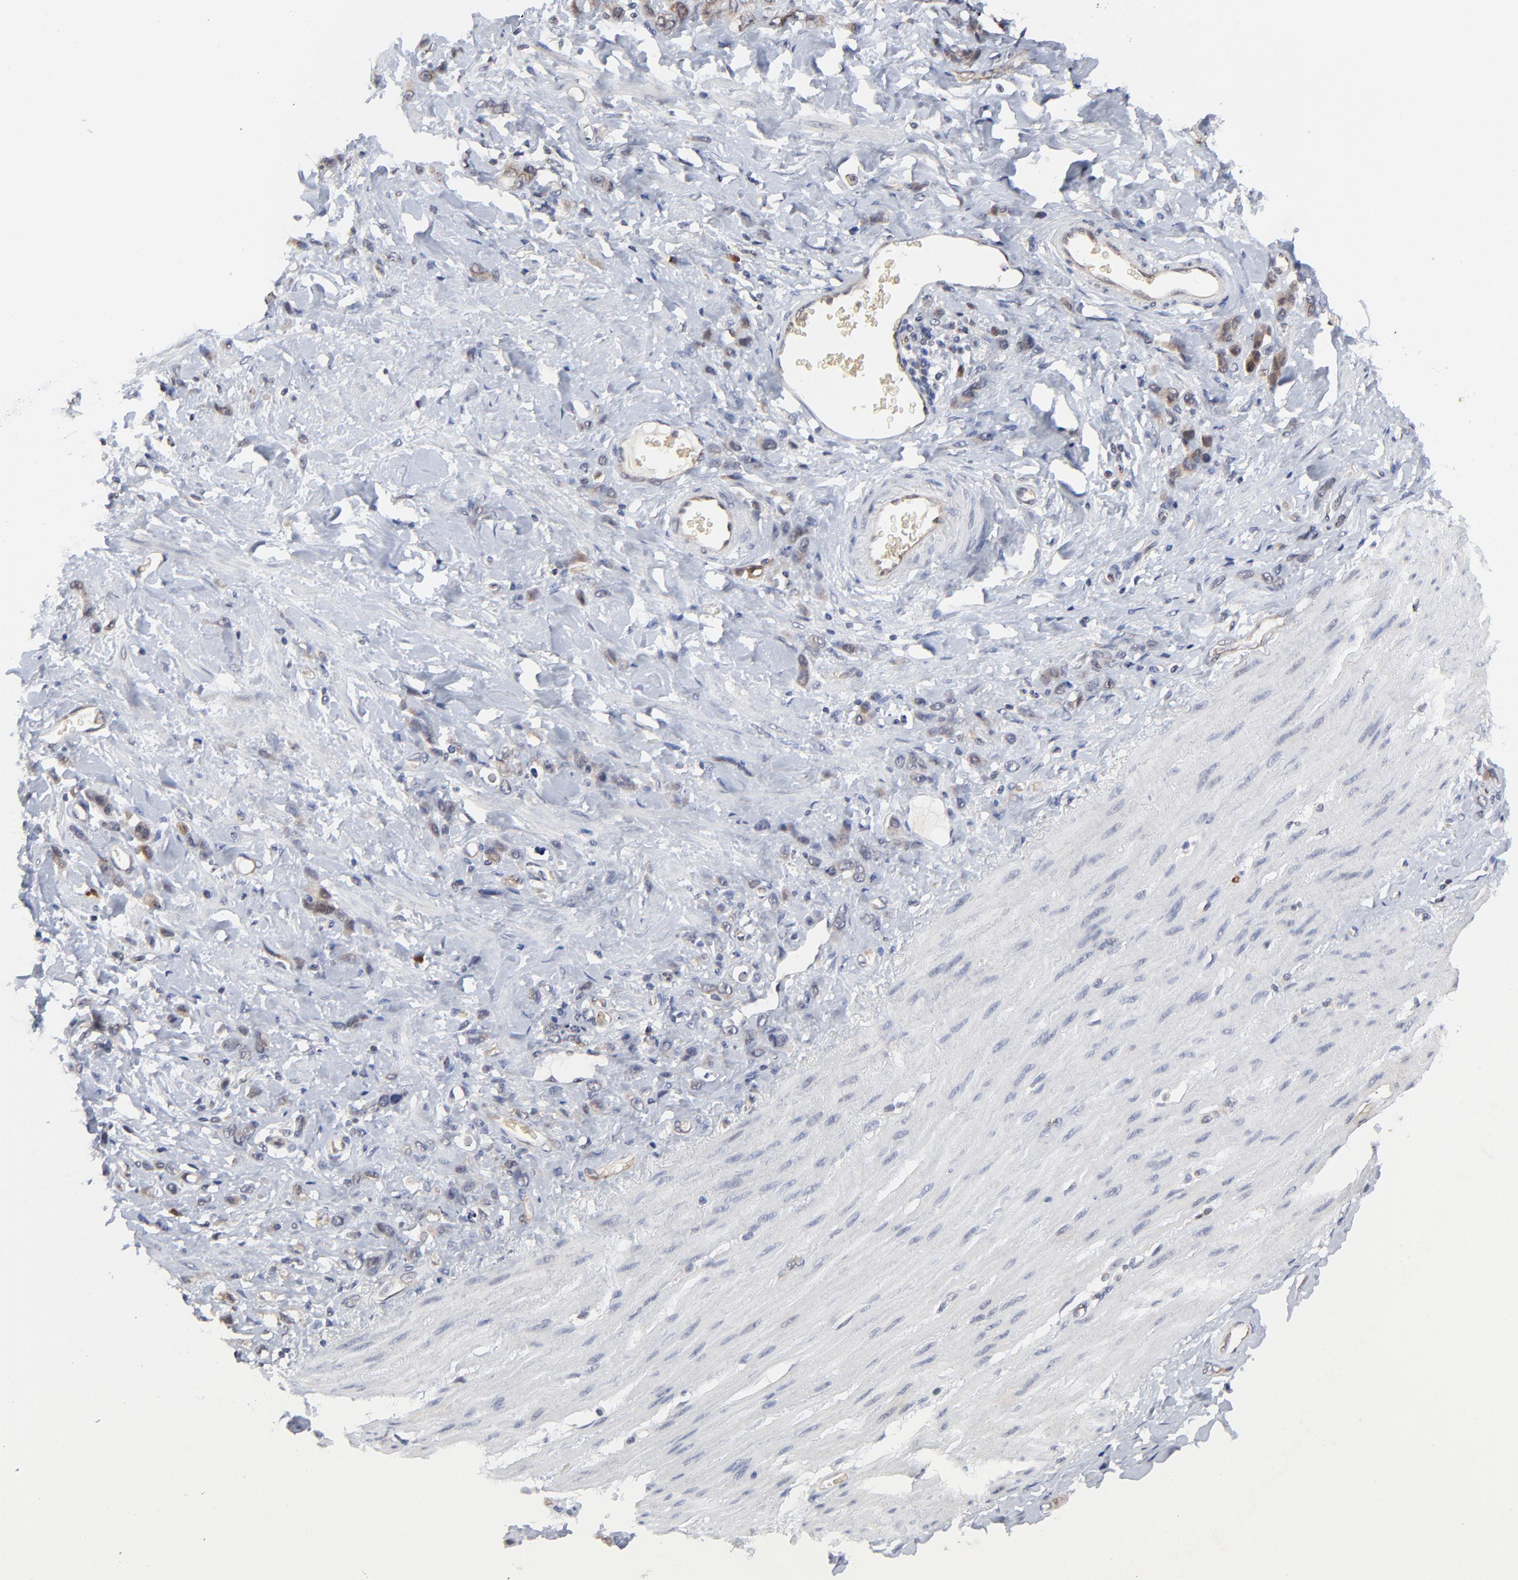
{"staining": {"intensity": "weak", "quantity": "25%-75%", "location": "cytoplasmic/membranous"}, "tissue": "stomach cancer", "cell_type": "Tumor cells", "image_type": "cancer", "snomed": [{"axis": "morphology", "description": "Normal tissue, NOS"}, {"axis": "morphology", "description": "Adenocarcinoma, NOS"}, {"axis": "topography", "description": "Stomach"}], "caption": "Tumor cells show weak cytoplasmic/membranous staining in about 25%-75% of cells in stomach cancer (adenocarcinoma).", "gene": "CASP10", "patient": {"sex": "male", "age": 82}}